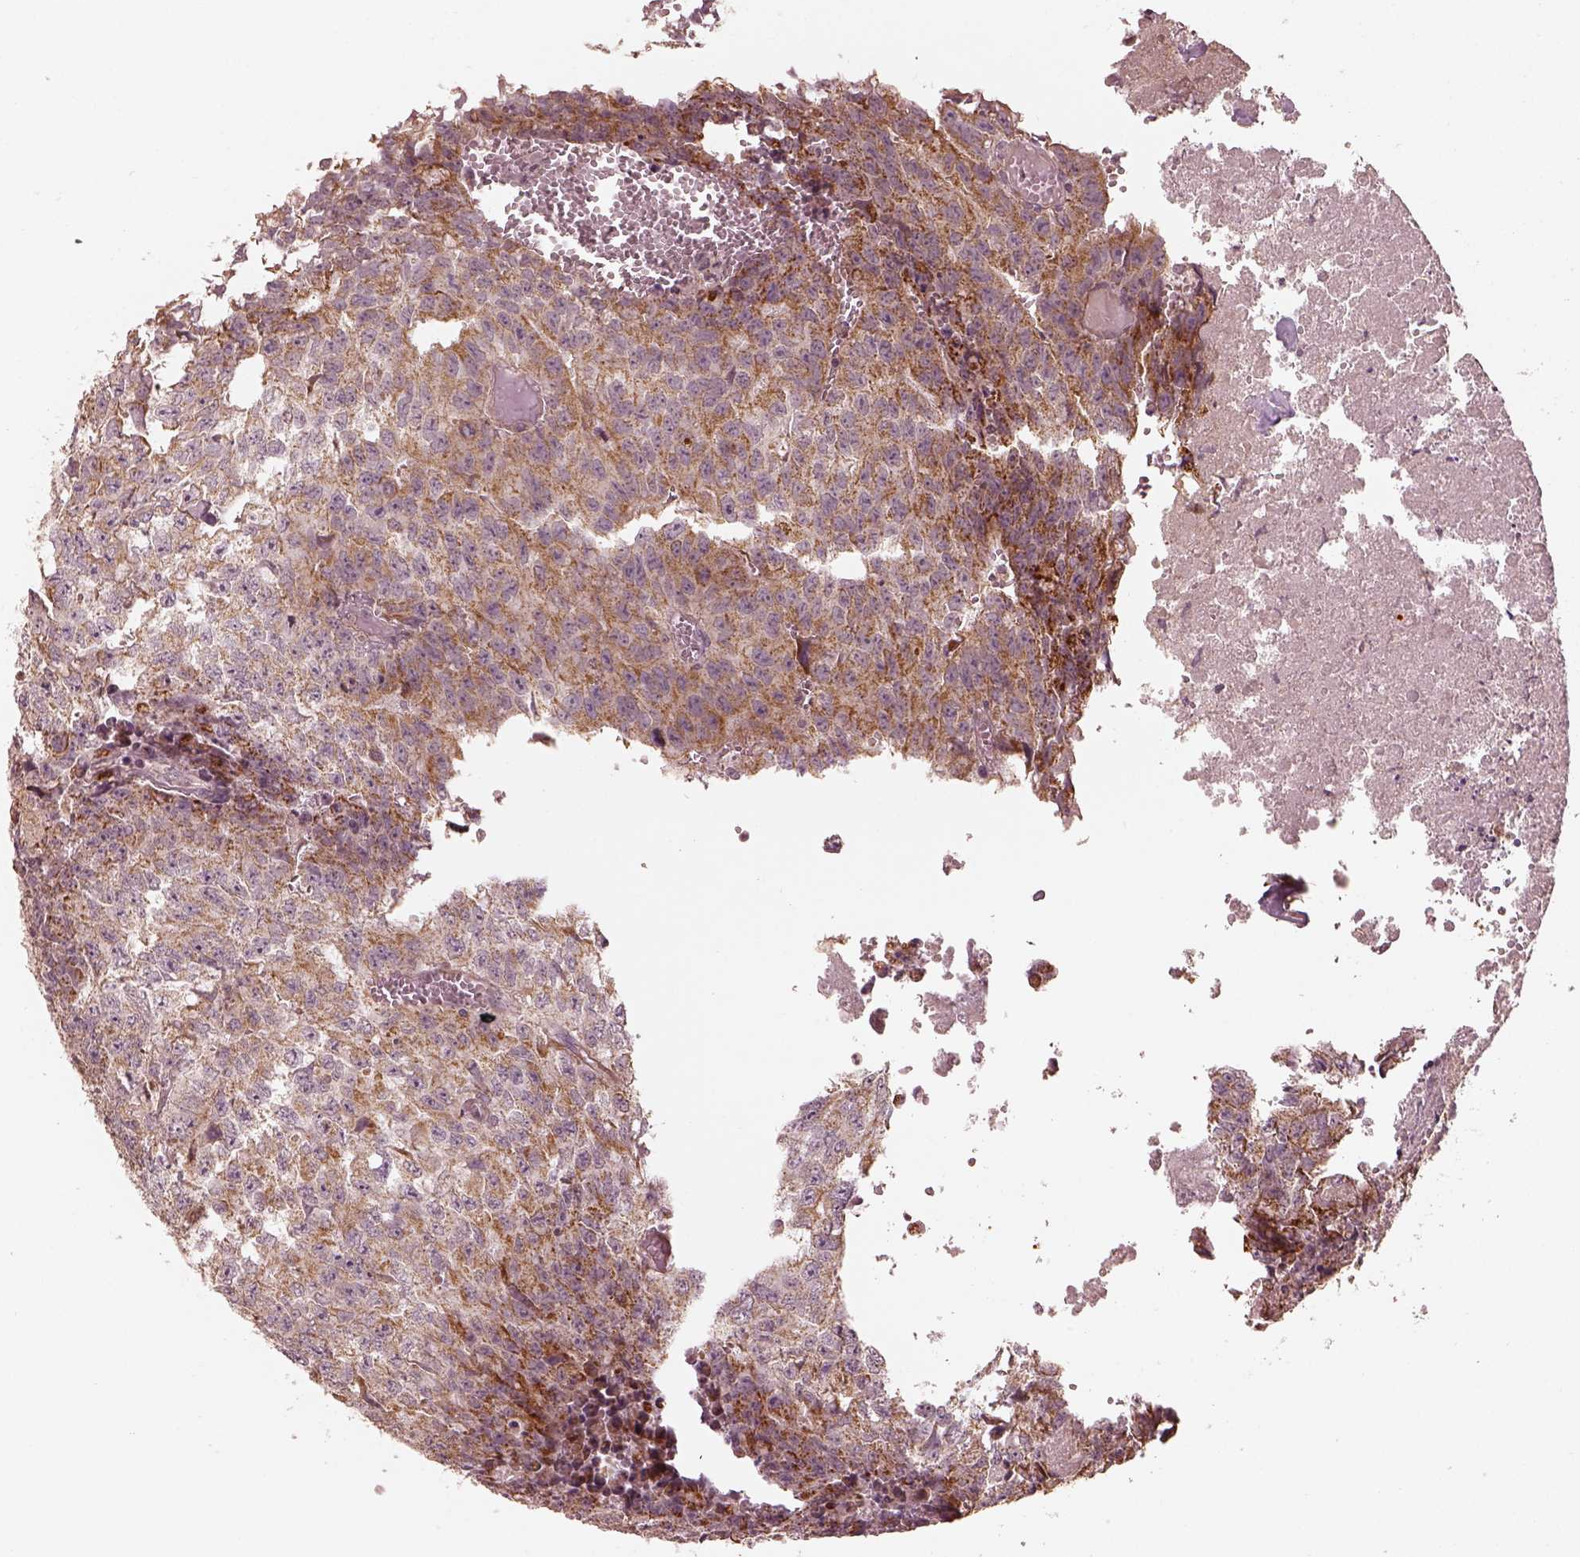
{"staining": {"intensity": "moderate", "quantity": "25%-75%", "location": "cytoplasmic/membranous"}, "tissue": "testis cancer", "cell_type": "Tumor cells", "image_type": "cancer", "snomed": [{"axis": "morphology", "description": "Carcinoma, Embryonal, NOS"}, {"axis": "morphology", "description": "Teratoma, malignant, NOS"}, {"axis": "topography", "description": "Testis"}], "caption": "Immunohistochemical staining of malignant teratoma (testis) displays medium levels of moderate cytoplasmic/membranous protein staining in about 25%-75% of tumor cells.", "gene": "SLC25A46", "patient": {"sex": "male", "age": 24}}